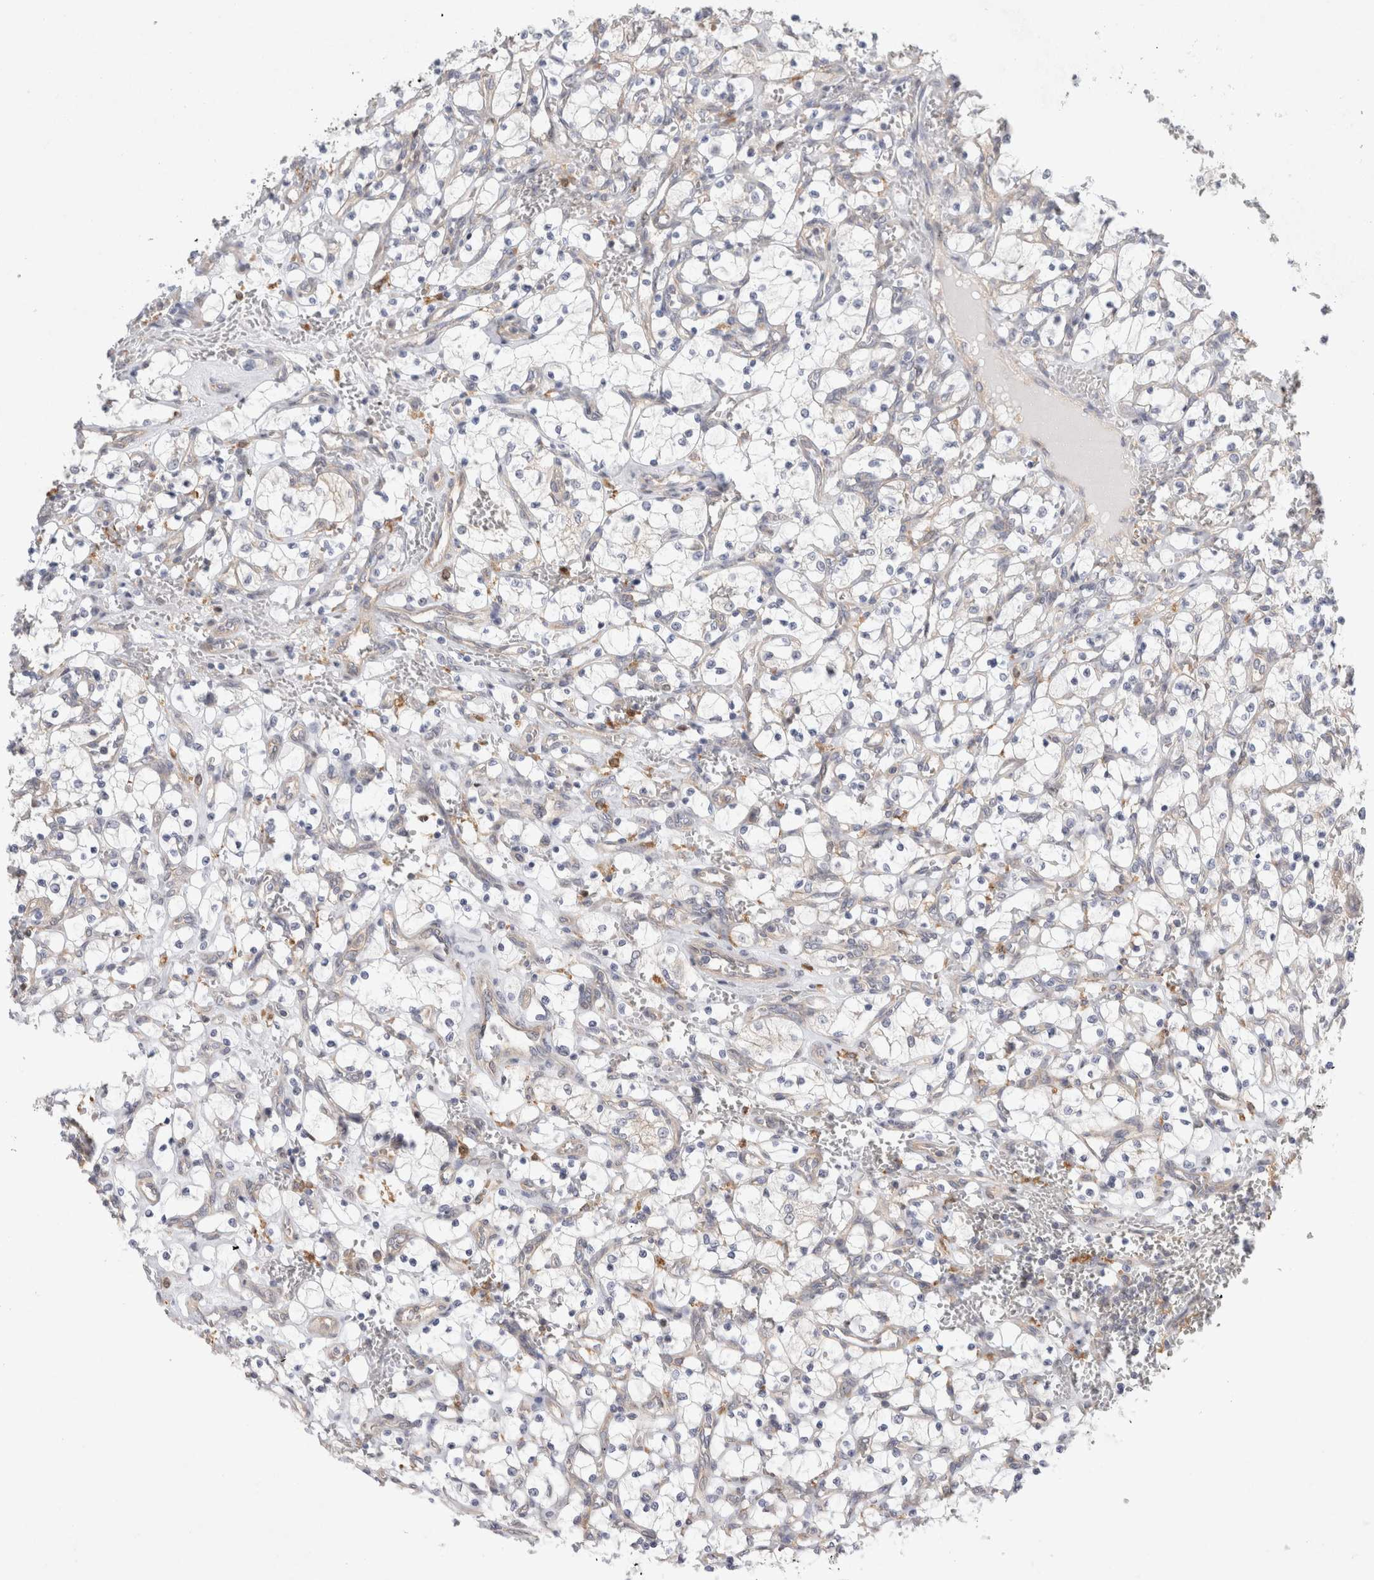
{"staining": {"intensity": "negative", "quantity": "none", "location": "none"}, "tissue": "renal cancer", "cell_type": "Tumor cells", "image_type": "cancer", "snomed": [{"axis": "morphology", "description": "Adenocarcinoma, NOS"}, {"axis": "topography", "description": "Kidney"}], "caption": "High magnification brightfield microscopy of renal cancer stained with DAB (3,3'-diaminobenzidine) (brown) and counterstained with hematoxylin (blue): tumor cells show no significant positivity.", "gene": "CDCA7L", "patient": {"sex": "female", "age": 69}}